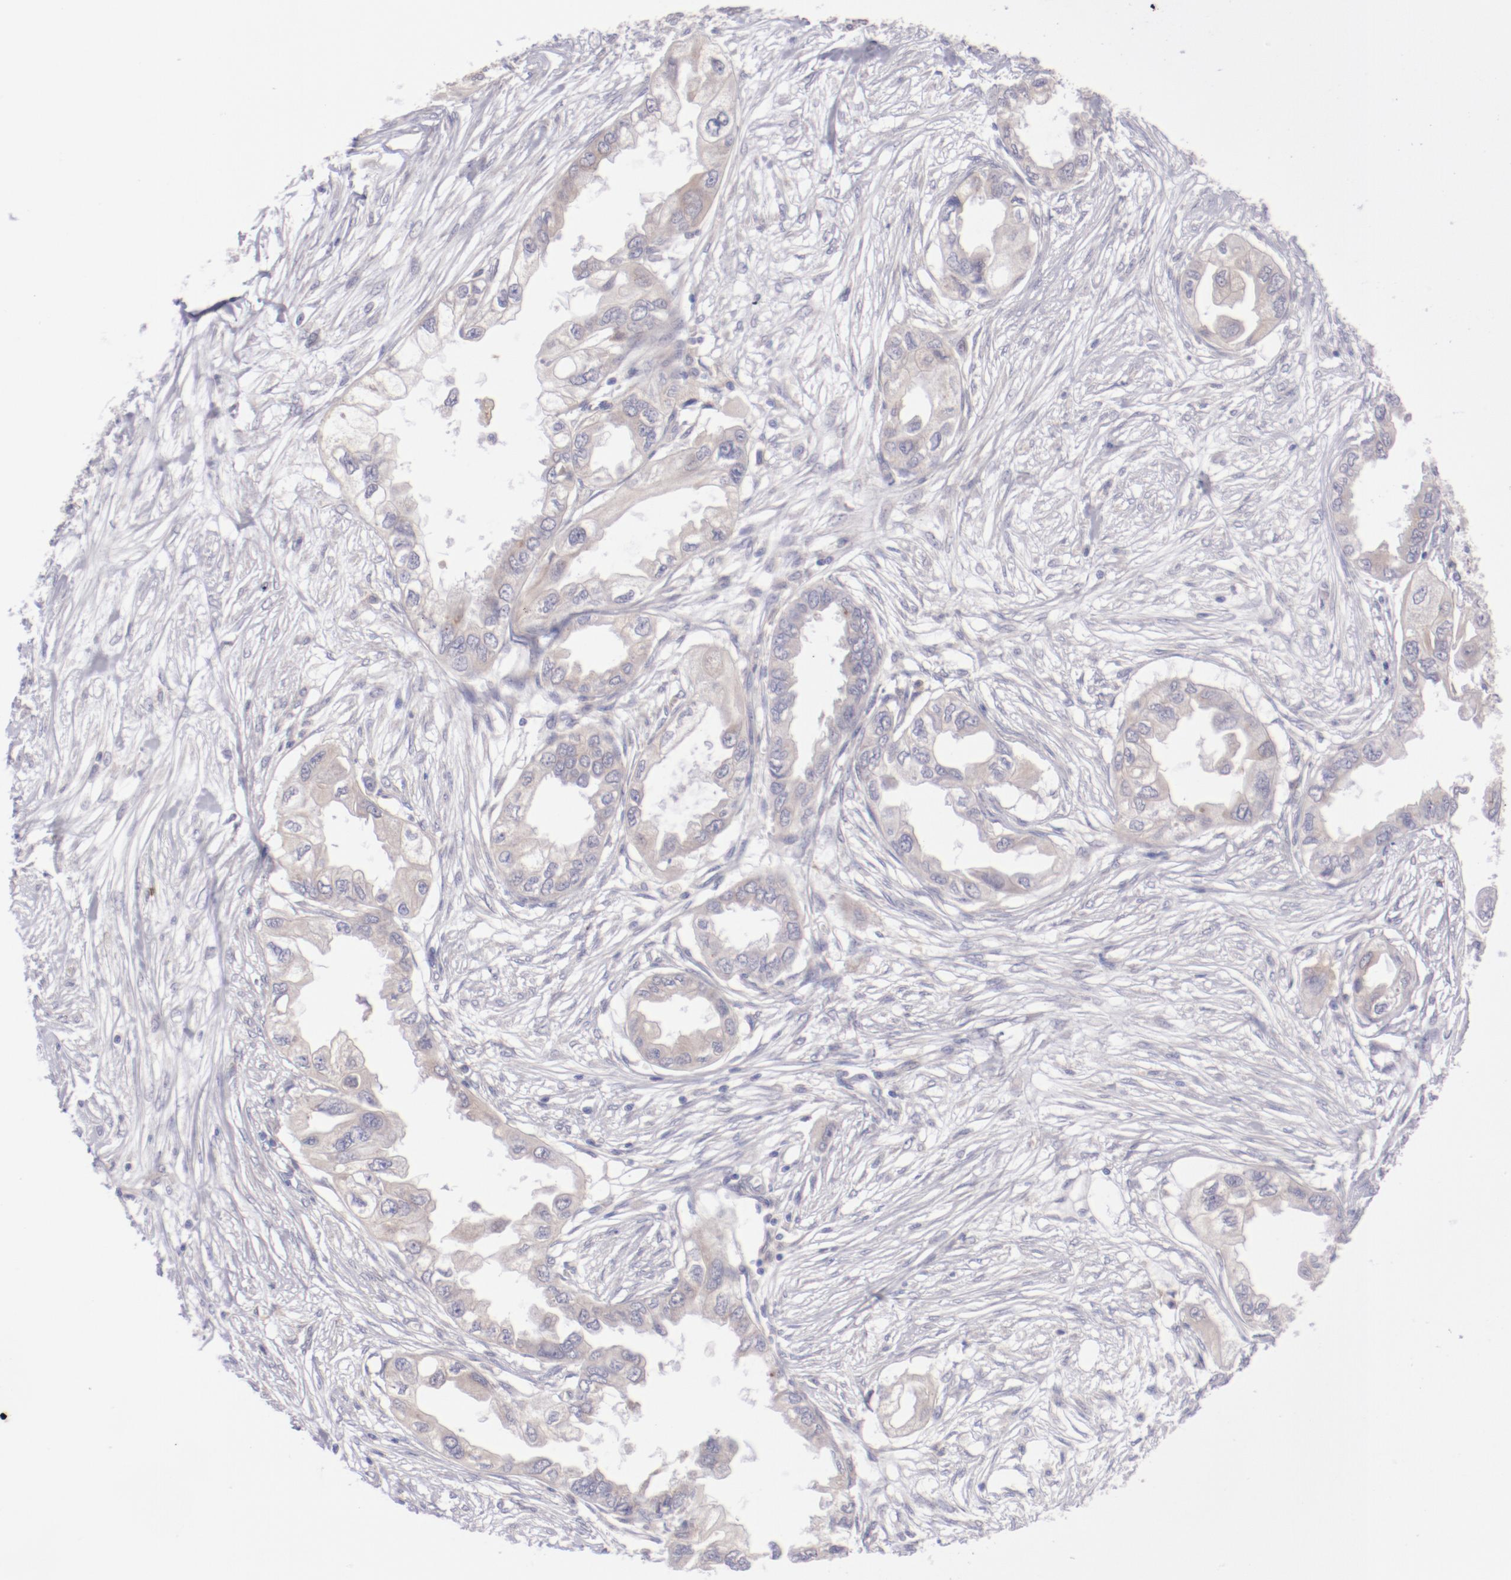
{"staining": {"intensity": "weak", "quantity": ">75%", "location": "cytoplasmic/membranous"}, "tissue": "endometrial cancer", "cell_type": "Tumor cells", "image_type": "cancer", "snomed": [{"axis": "morphology", "description": "Adenocarcinoma, NOS"}, {"axis": "topography", "description": "Endometrium"}], "caption": "Protein expression by immunohistochemistry shows weak cytoplasmic/membranous expression in approximately >75% of tumor cells in endometrial adenocarcinoma.", "gene": "TRAF3", "patient": {"sex": "female", "age": 67}}